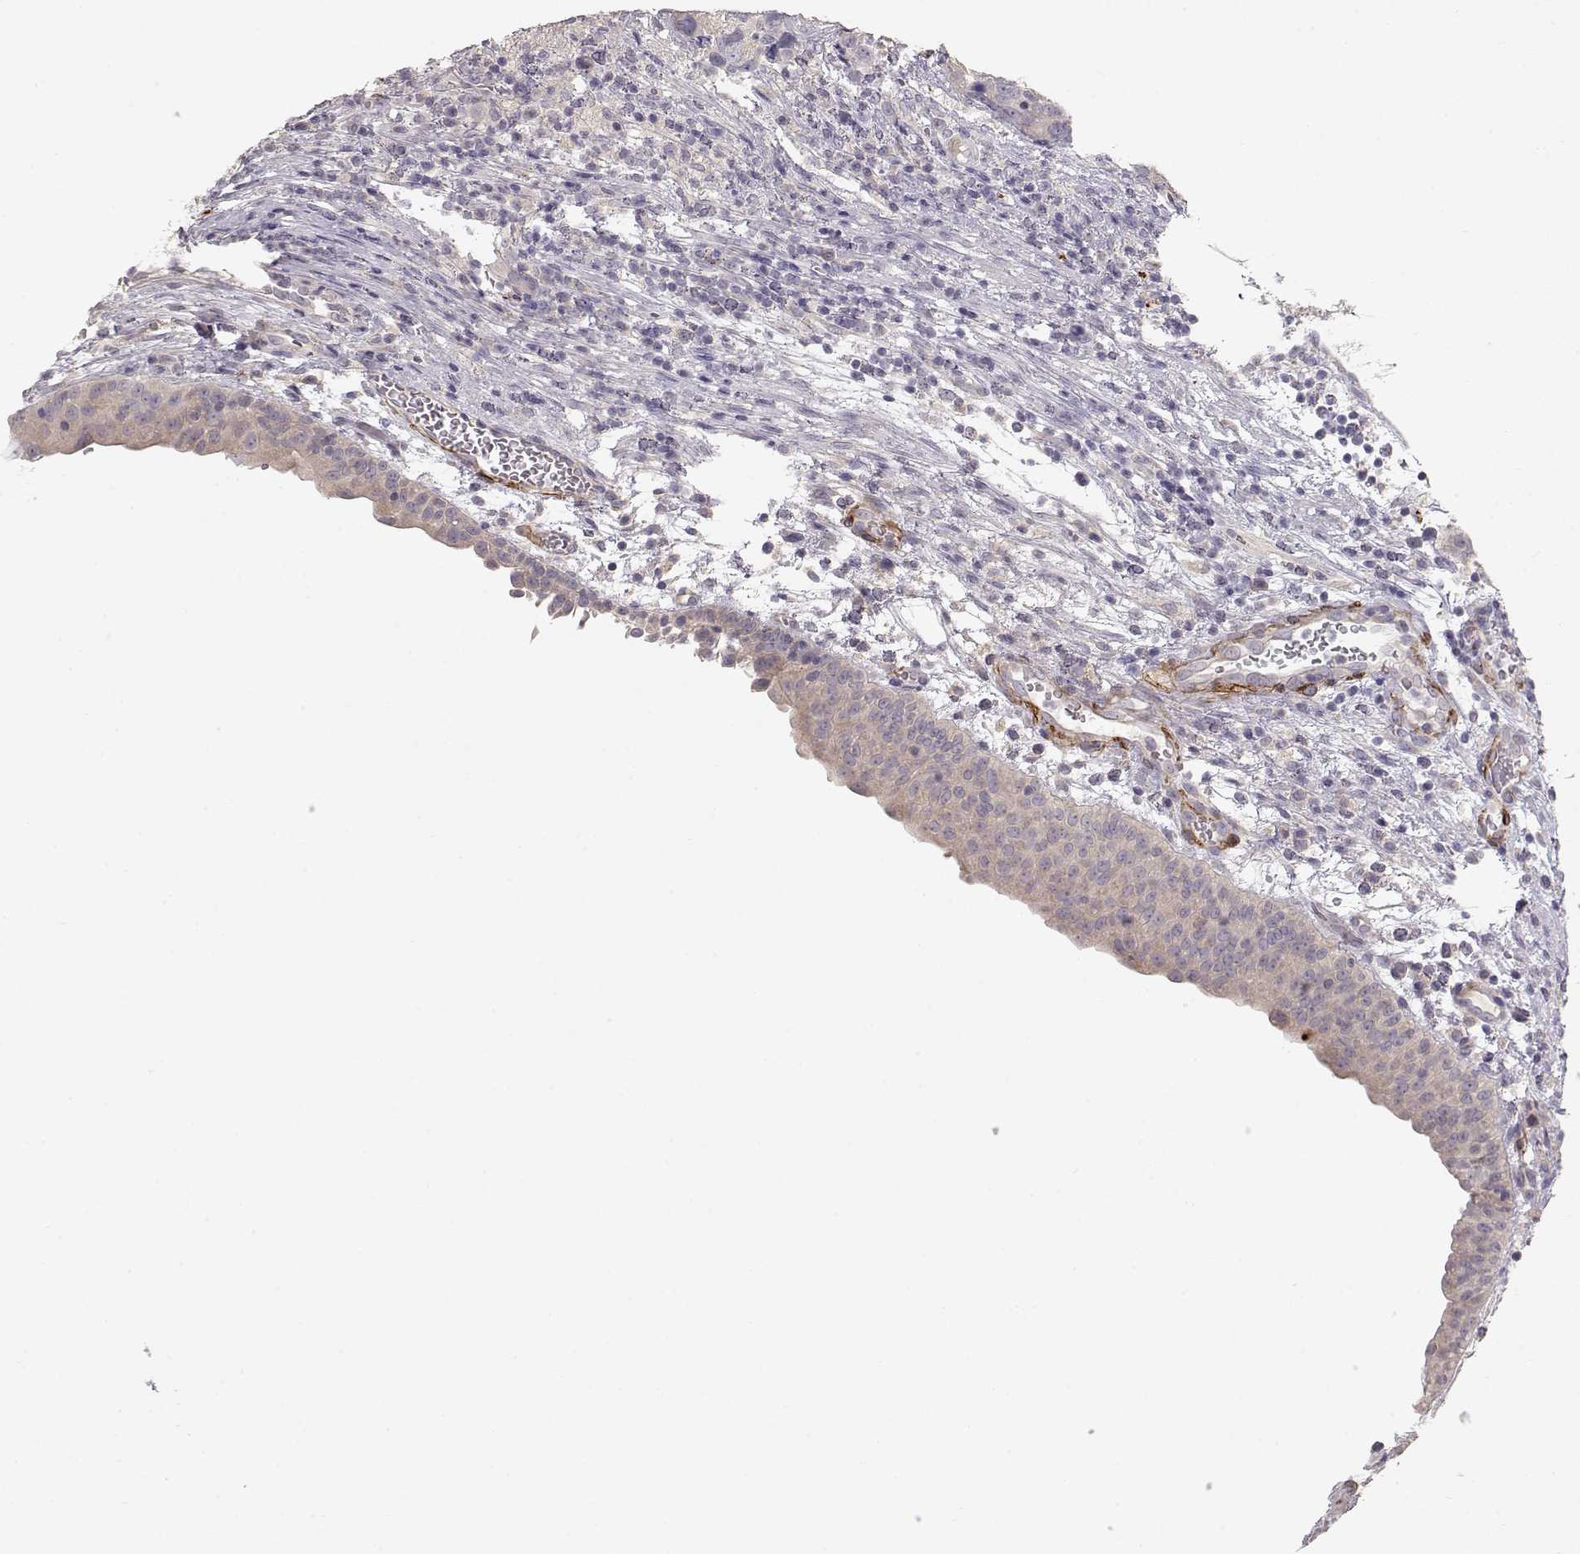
{"staining": {"intensity": "weak", "quantity": ">75%", "location": "cytoplasmic/membranous"}, "tissue": "urothelial cancer", "cell_type": "Tumor cells", "image_type": "cancer", "snomed": [{"axis": "morphology", "description": "Urothelial carcinoma, High grade"}, {"axis": "topography", "description": "Urinary bladder"}], "caption": "Tumor cells demonstrate low levels of weak cytoplasmic/membranous staining in about >75% of cells in urothelial carcinoma (high-grade).", "gene": "ARHGAP8", "patient": {"sex": "male", "age": 60}}